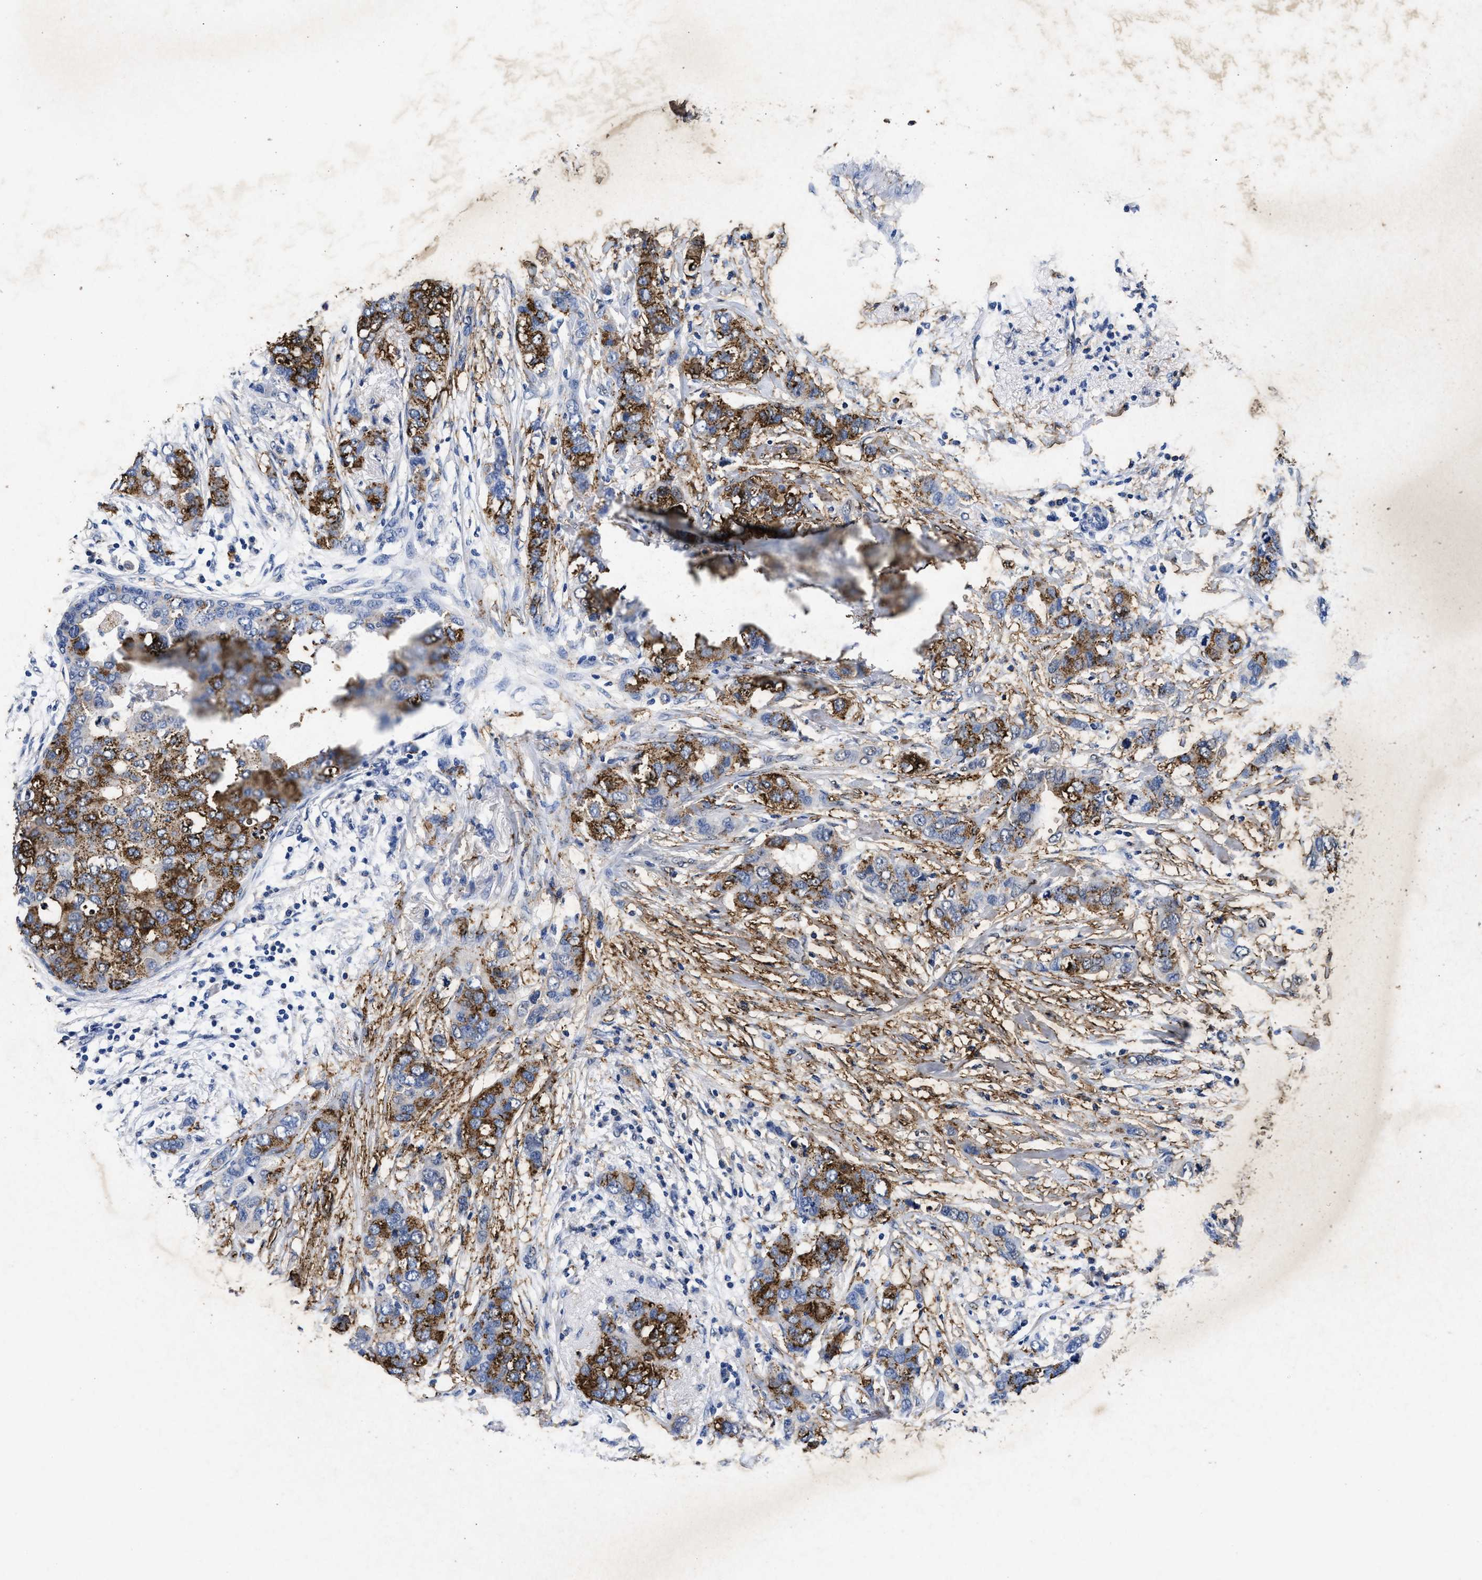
{"staining": {"intensity": "moderate", "quantity": ">75%", "location": "cytoplasmic/membranous"}, "tissue": "breast cancer", "cell_type": "Tumor cells", "image_type": "cancer", "snomed": [{"axis": "morphology", "description": "Duct carcinoma"}, {"axis": "topography", "description": "Breast"}], "caption": "A medium amount of moderate cytoplasmic/membranous staining is seen in about >75% of tumor cells in breast invasive ductal carcinoma tissue. The protein is shown in brown color, while the nuclei are stained blue.", "gene": "LTB4R2", "patient": {"sex": "female", "age": 50}}